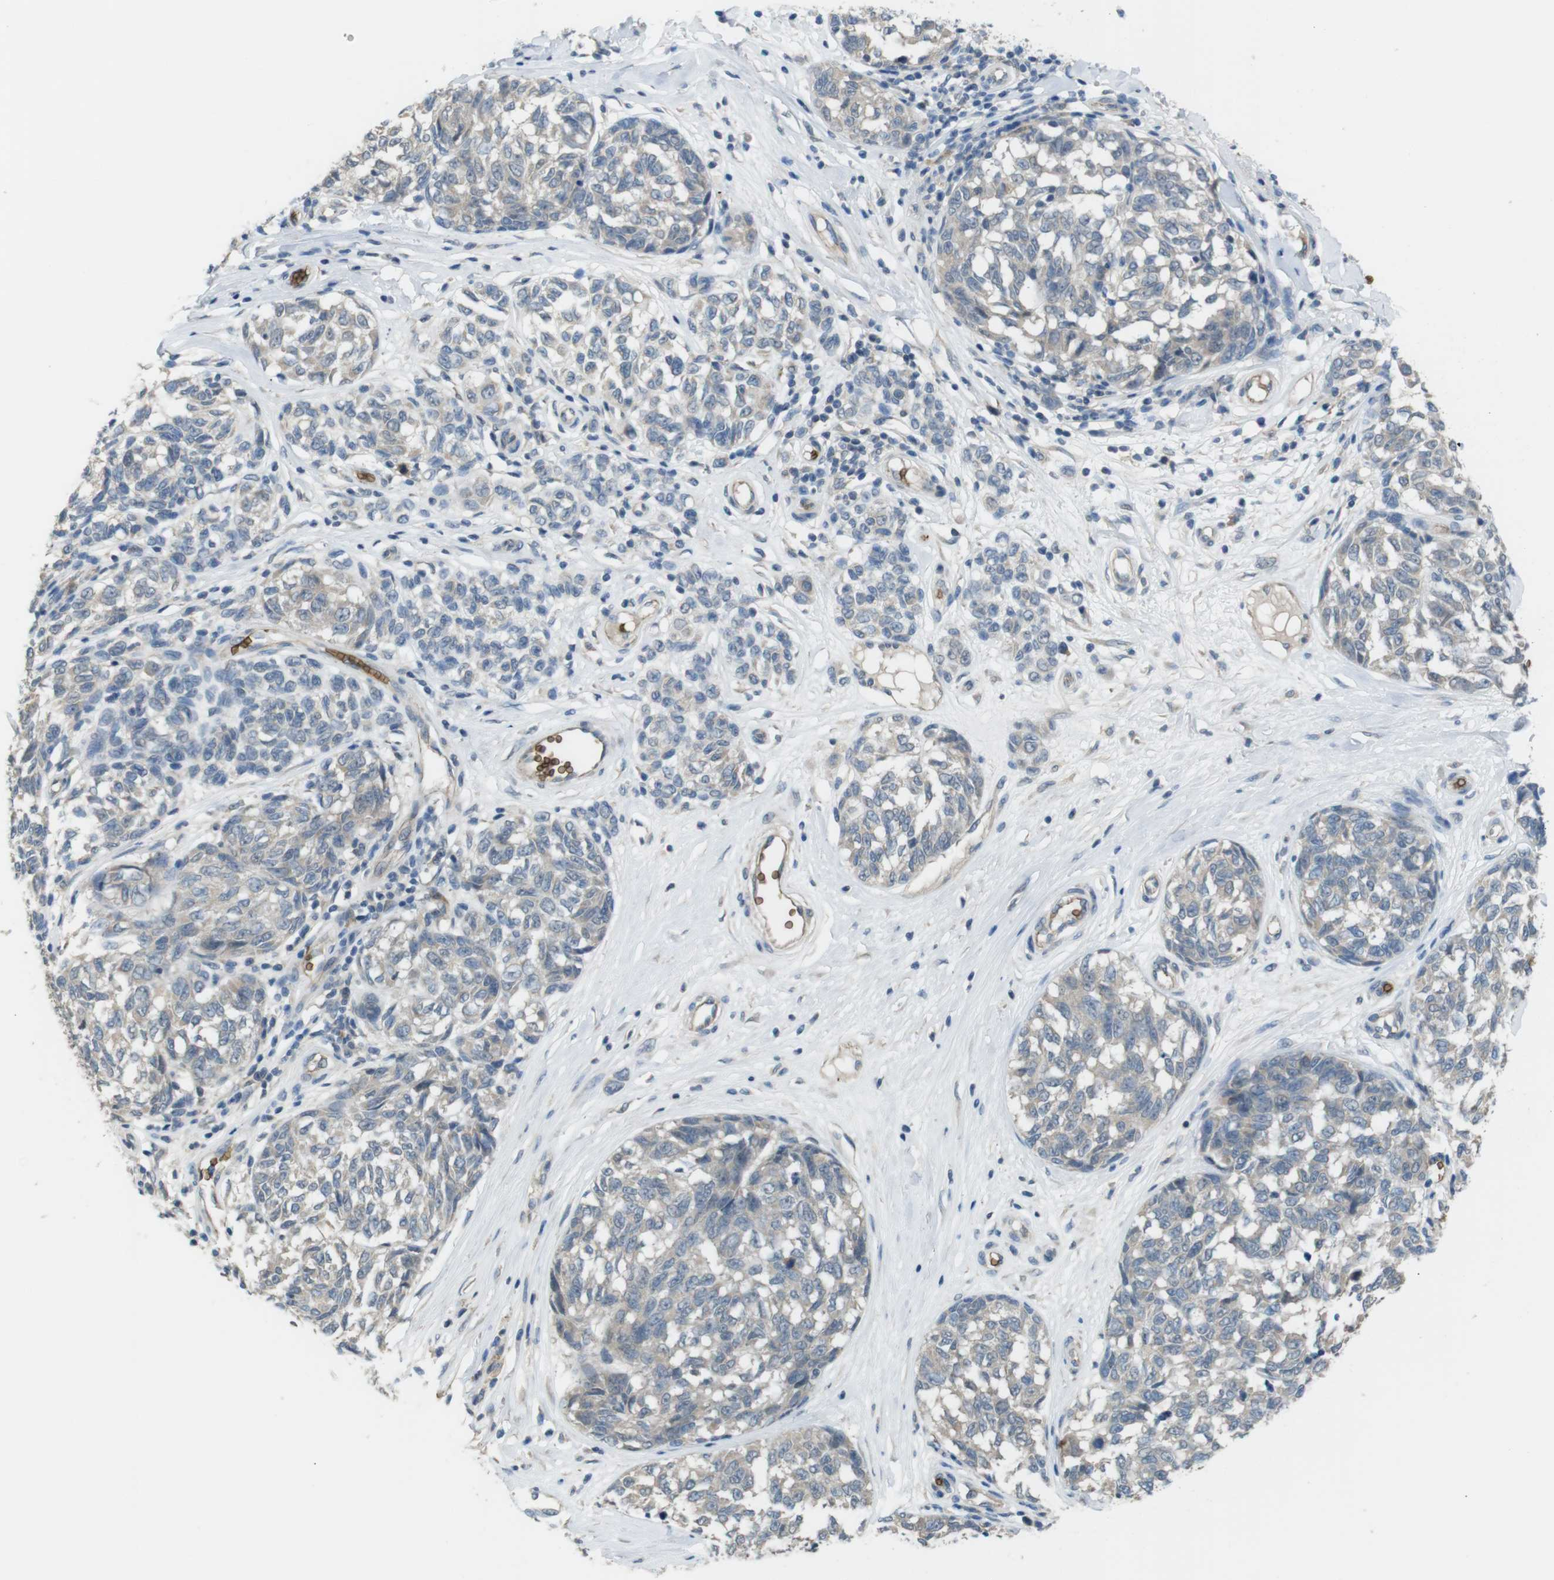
{"staining": {"intensity": "weak", "quantity": ">75%", "location": "cytoplasmic/membranous"}, "tissue": "melanoma", "cell_type": "Tumor cells", "image_type": "cancer", "snomed": [{"axis": "morphology", "description": "Malignant melanoma, NOS"}, {"axis": "topography", "description": "Skin"}], "caption": "Protein expression analysis of malignant melanoma reveals weak cytoplasmic/membranous expression in approximately >75% of tumor cells.", "gene": "GYPA", "patient": {"sex": "female", "age": 64}}